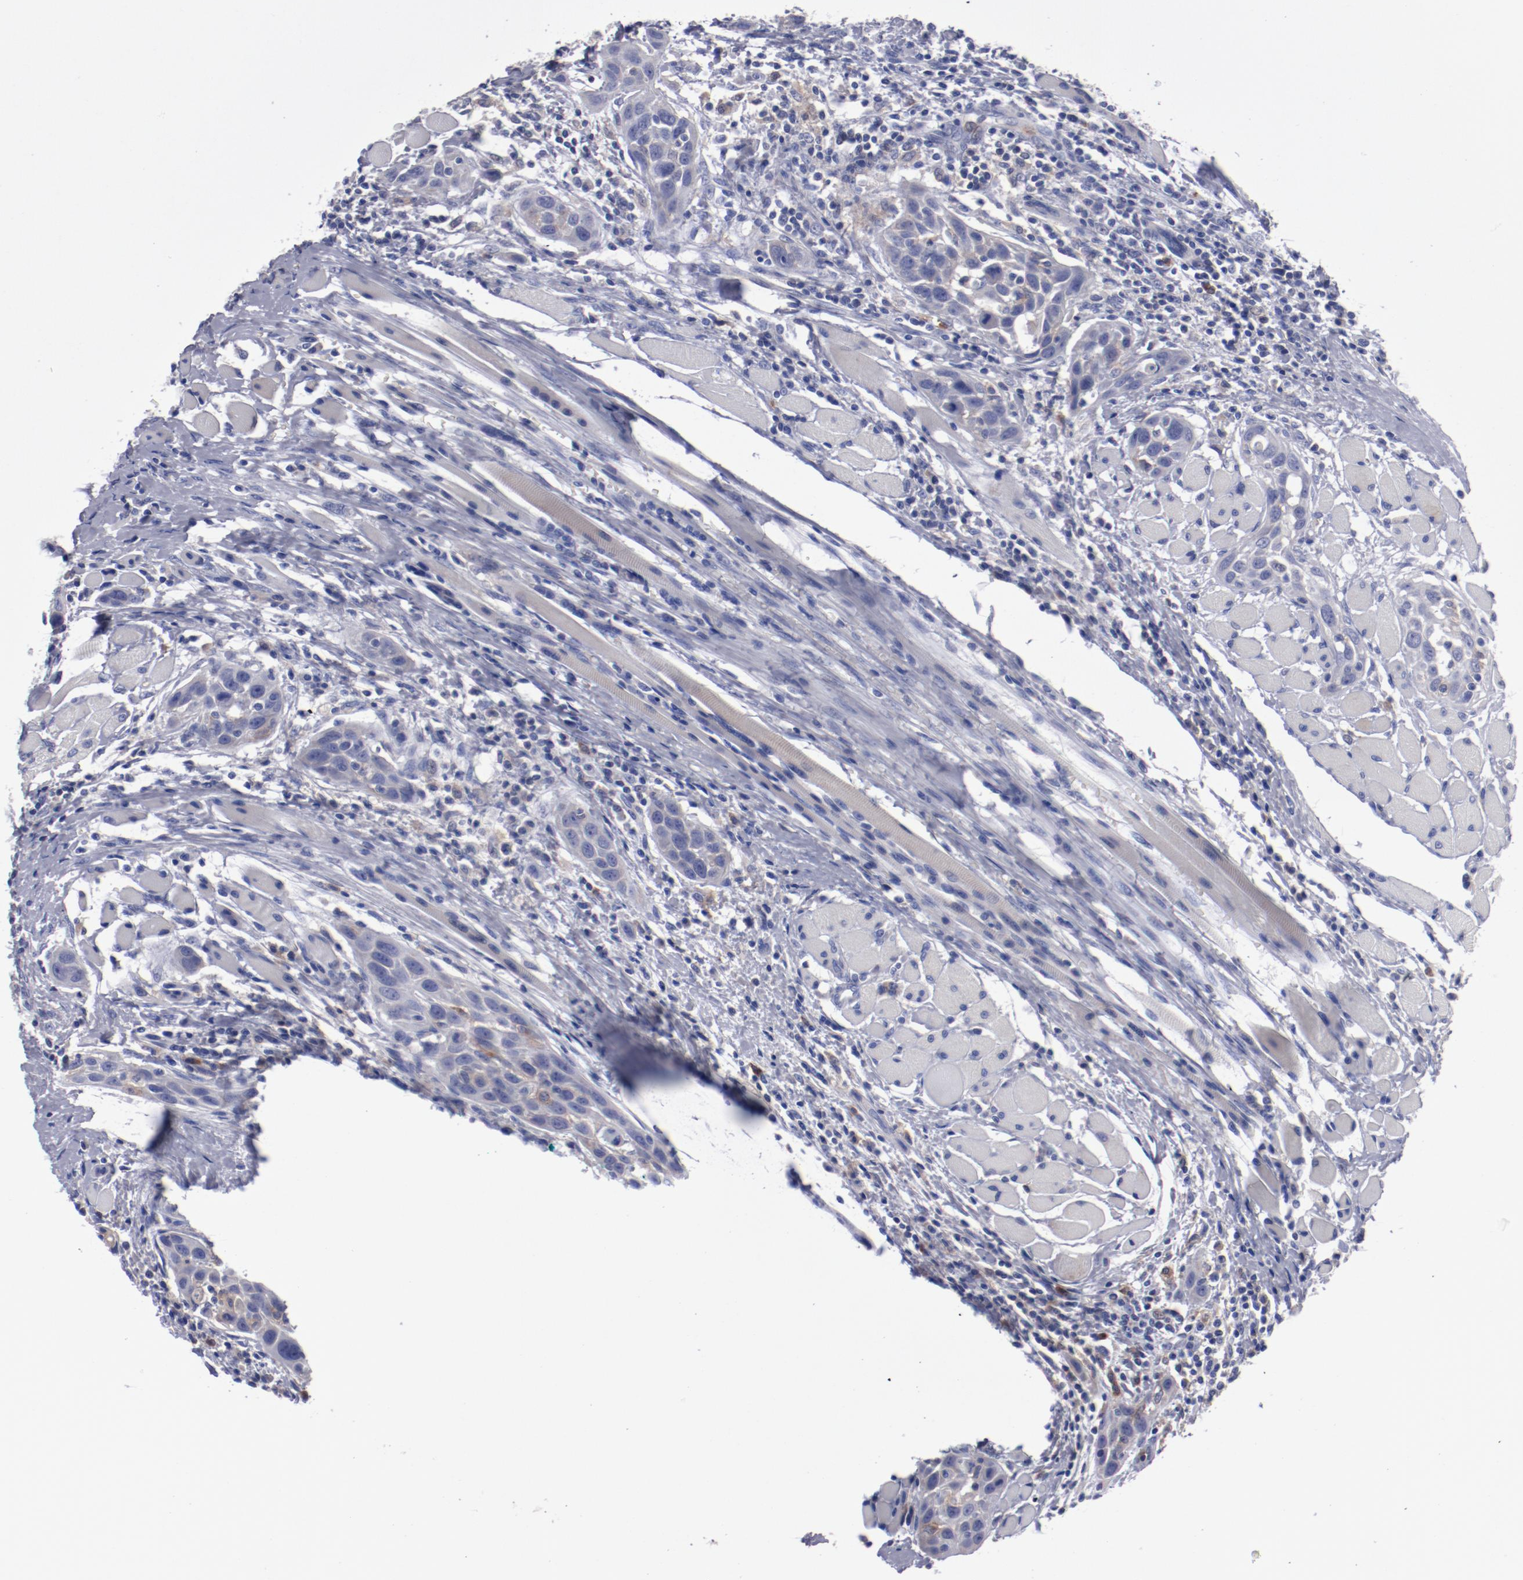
{"staining": {"intensity": "weak", "quantity": ">75%", "location": "cytoplasmic/membranous"}, "tissue": "head and neck cancer", "cell_type": "Tumor cells", "image_type": "cancer", "snomed": [{"axis": "morphology", "description": "Squamous cell carcinoma, NOS"}, {"axis": "topography", "description": "Oral tissue"}, {"axis": "topography", "description": "Head-Neck"}], "caption": "Human squamous cell carcinoma (head and neck) stained with a brown dye reveals weak cytoplasmic/membranous positive staining in approximately >75% of tumor cells.", "gene": "FGR", "patient": {"sex": "female", "age": 50}}